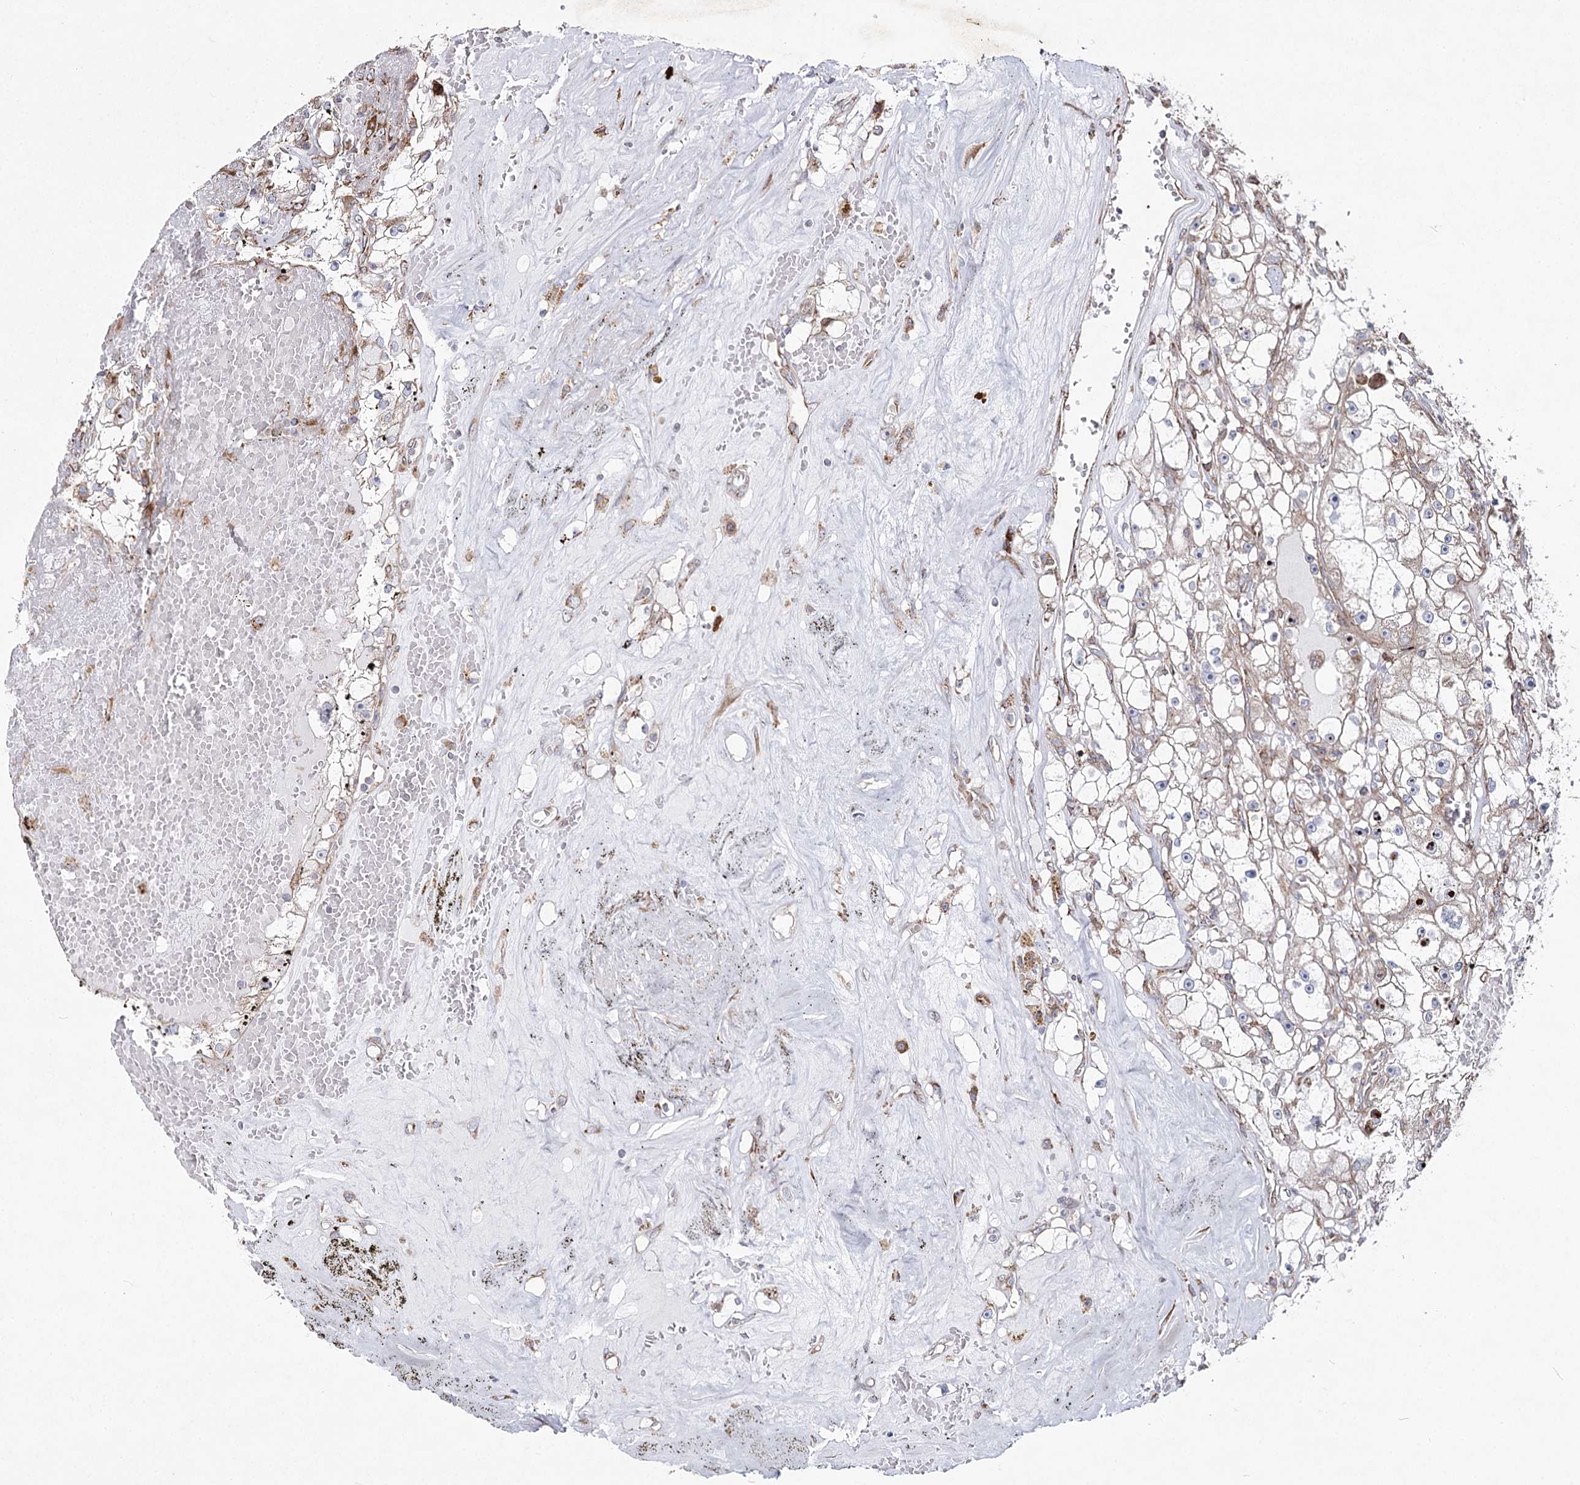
{"staining": {"intensity": "weak", "quantity": "<25%", "location": "cytoplasmic/membranous"}, "tissue": "renal cancer", "cell_type": "Tumor cells", "image_type": "cancer", "snomed": [{"axis": "morphology", "description": "Adenocarcinoma, NOS"}, {"axis": "topography", "description": "Kidney"}], "caption": "Immunohistochemistry image of neoplastic tissue: renal adenocarcinoma stained with DAB (3,3'-diaminobenzidine) exhibits no significant protein positivity in tumor cells. Brightfield microscopy of IHC stained with DAB (brown) and hematoxylin (blue), captured at high magnification.", "gene": "NHLRC2", "patient": {"sex": "male", "age": 56}}